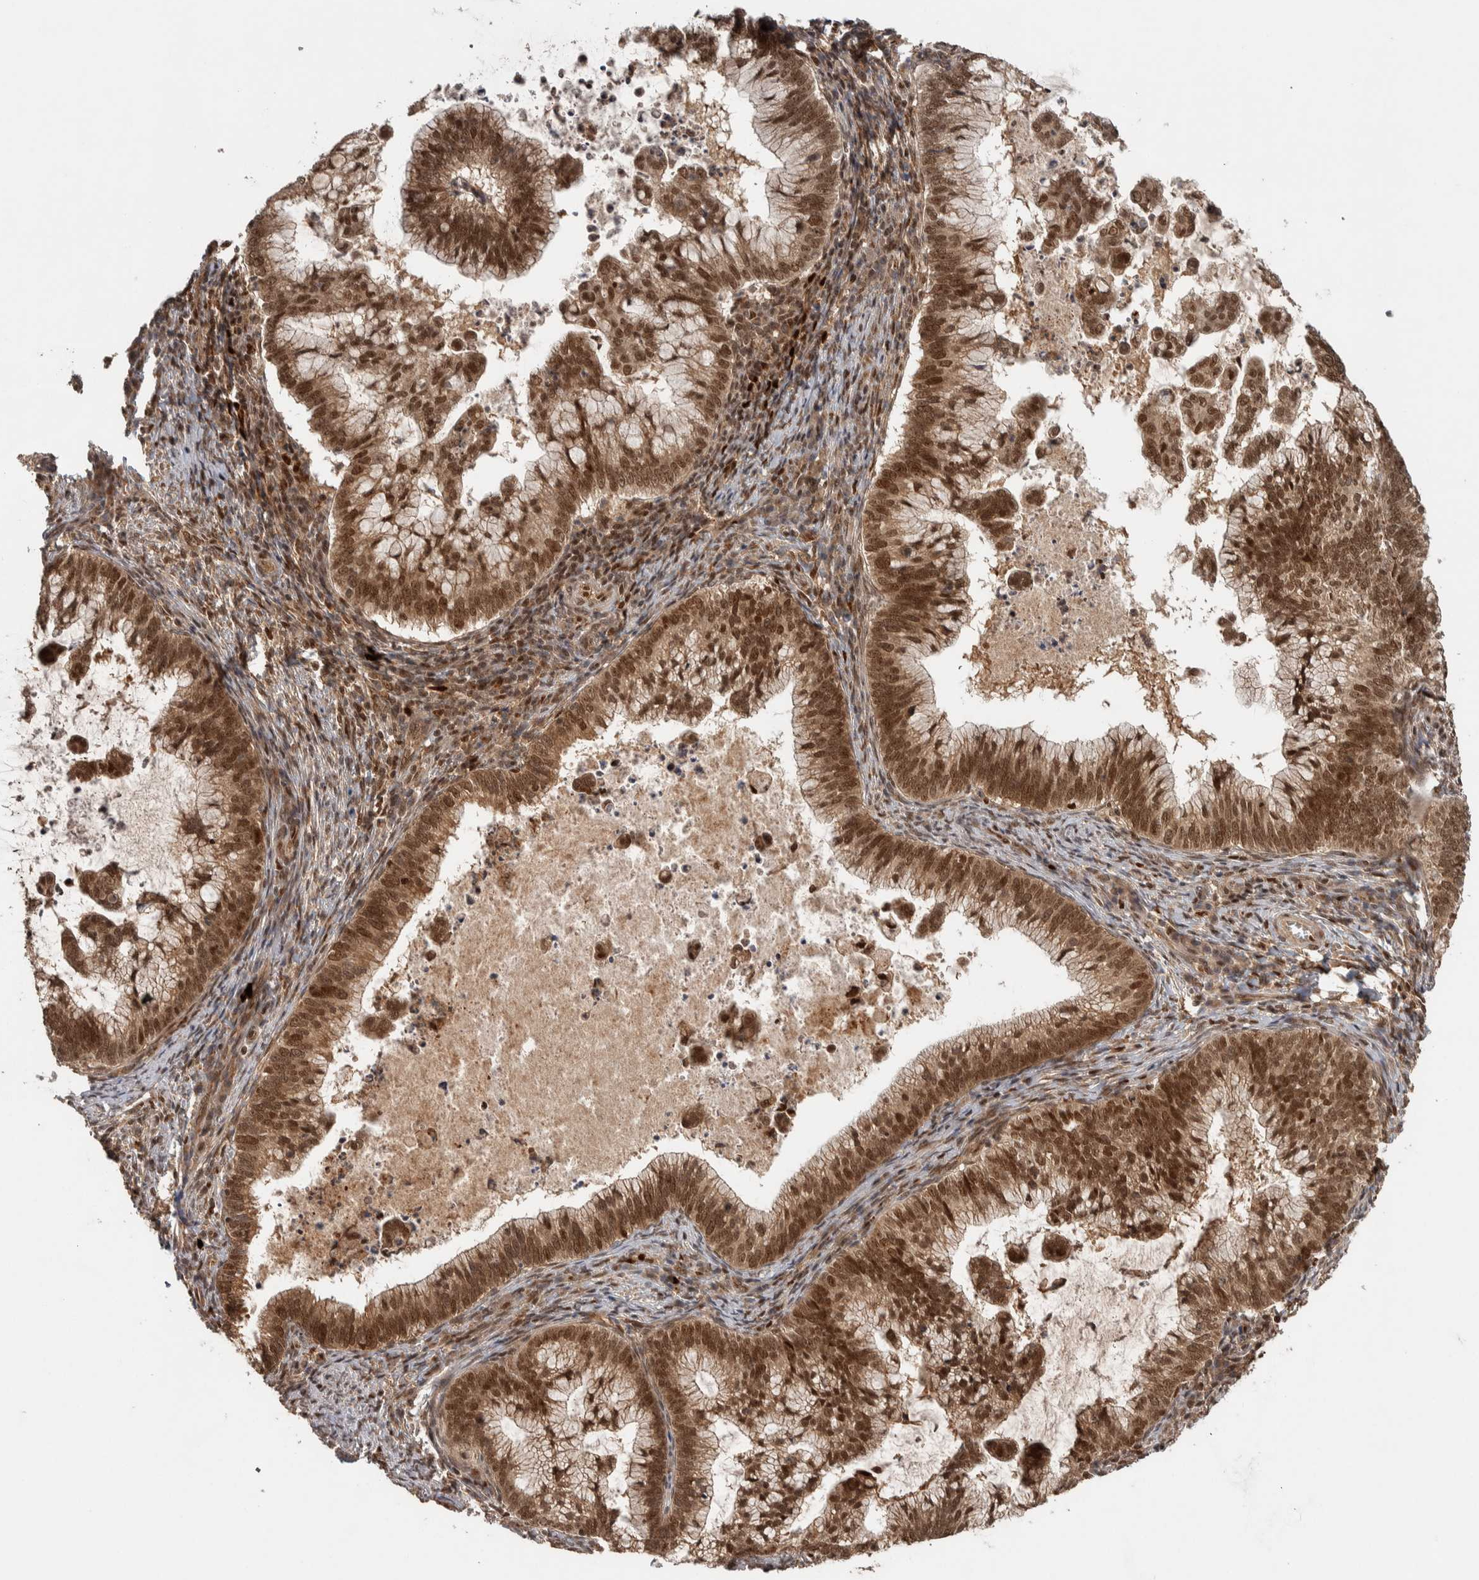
{"staining": {"intensity": "strong", "quantity": ">75%", "location": "cytoplasmic/membranous,nuclear"}, "tissue": "cervical cancer", "cell_type": "Tumor cells", "image_type": "cancer", "snomed": [{"axis": "morphology", "description": "Adenocarcinoma, NOS"}, {"axis": "topography", "description": "Cervix"}], "caption": "The photomicrograph exhibits a brown stain indicating the presence of a protein in the cytoplasmic/membranous and nuclear of tumor cells in cervical adenocarcinoma.", "gene": "RPS6KA4", "patient": {"sex": "female", "age": 36}}